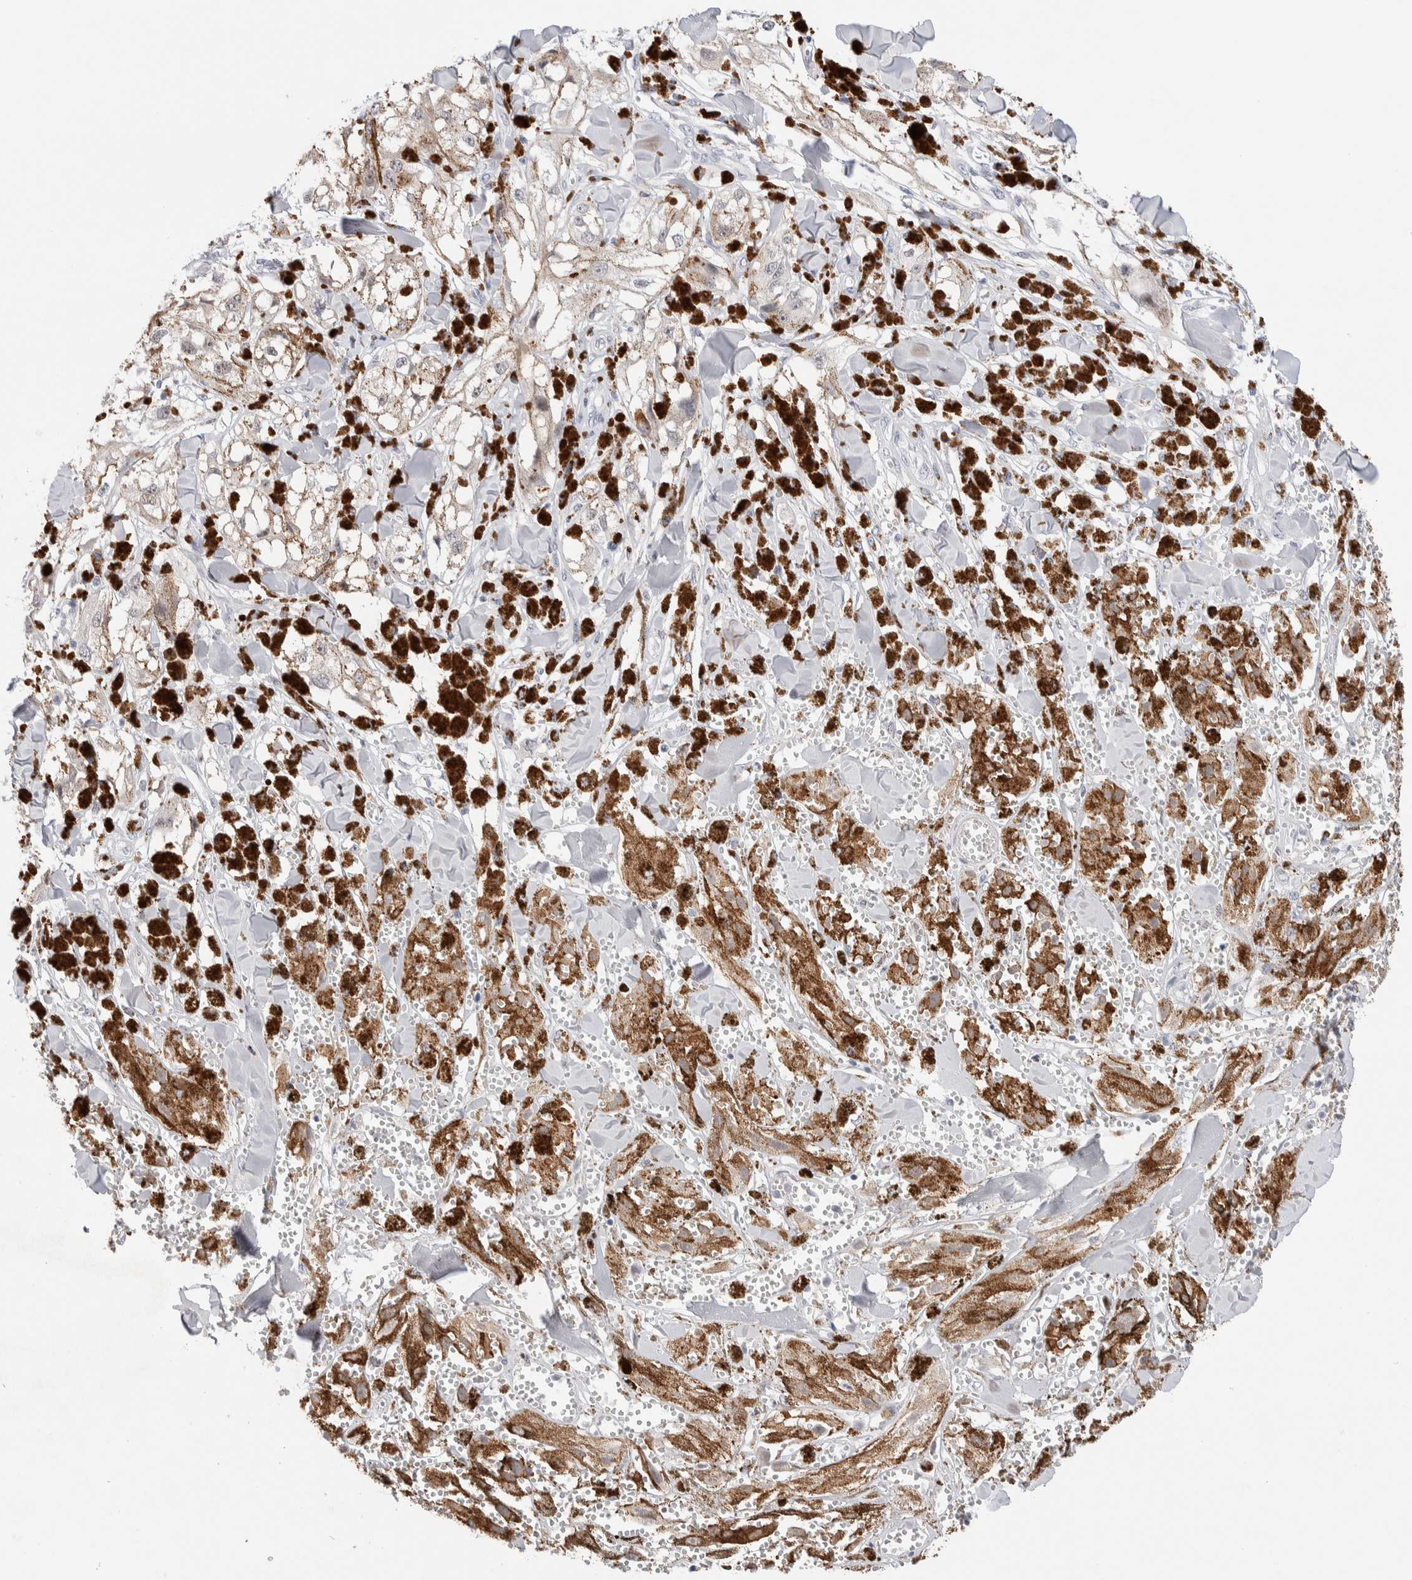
{"staining": {"intensity": "moderate", "quantity": ">75%", "location": "cytoplasmic/membranous"}, "tissue": "melanoma", "cell_type": "Tumor cells", "image_type": "cancer", "snomed": [{"axis": "morphology", "description": "Malignant melanoma, NOS"}, {"axis": "topography", "description": "Skin"}], "caption": "Malignant melanoma tissue exhibits moderate cytoplasmic/membranous positivity in about >75% of tumor cells", "gene": "DNAJB6", "patient": {"sex": "male", "age": 88}}